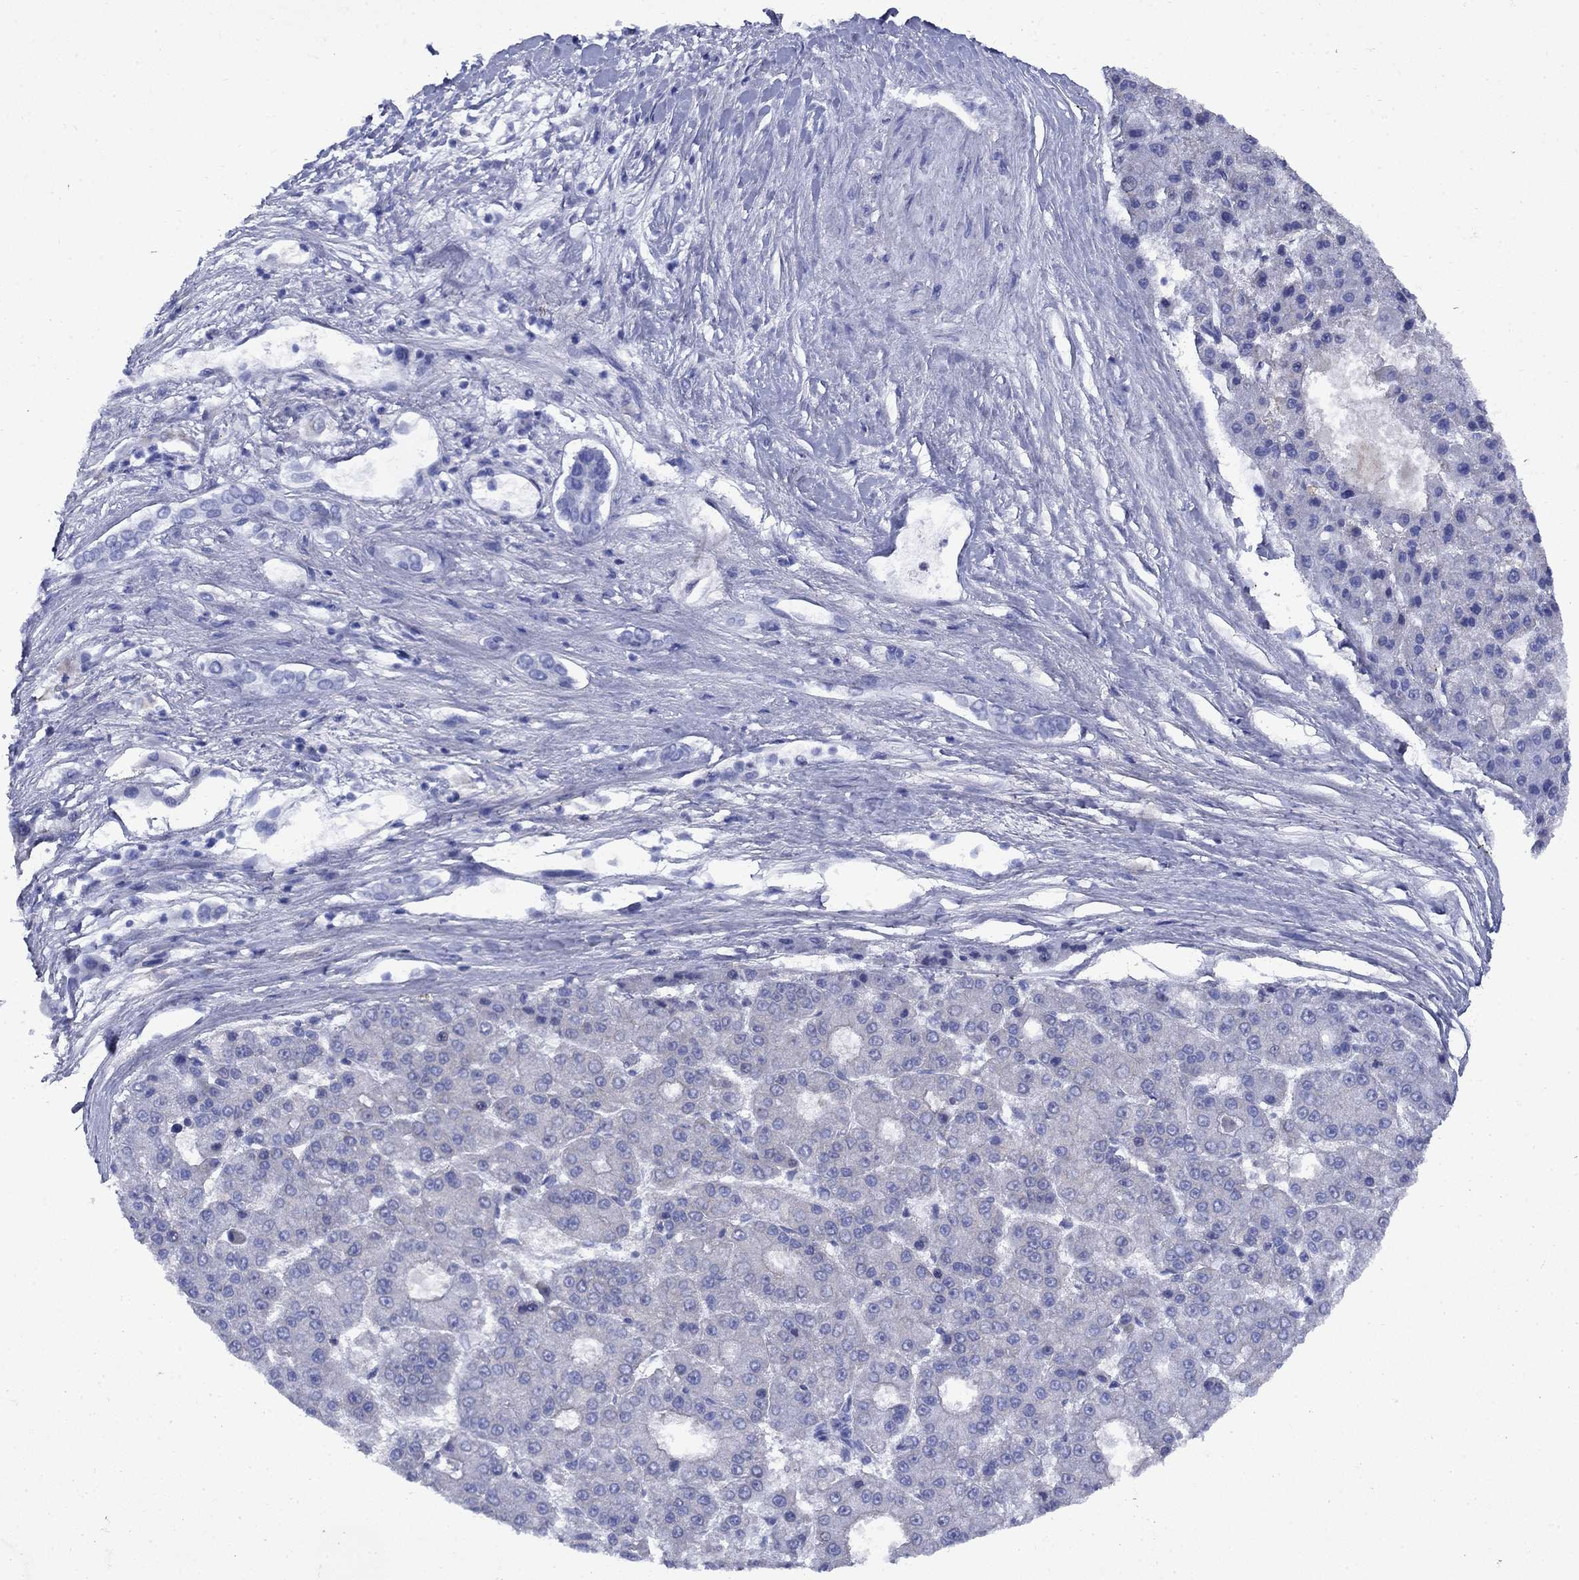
{"staining": {"intensity": "negative", "quantity": "none", "location": "none"}, "tissue": "liver cancer", "cell_type": "Tumor cells", "image_type": "cancer", "snomed": [{"axis": "morphology", "description": "Carcinoma, Hepatocellular, NOS"}, {"axis": "topography", "description": "Liver"}], "caption": "This is a micrograph of immunohistochemistry staining of hepatocellular carcinoma (liver), which shows no positivity in tumor cells. (Brightfield microscopy of DAB (3,3'-diaminobenzidine) immunohistochemistry at high magnification).", "gene": "STAB2", "patient": {"sex": "male", "age": 70}}